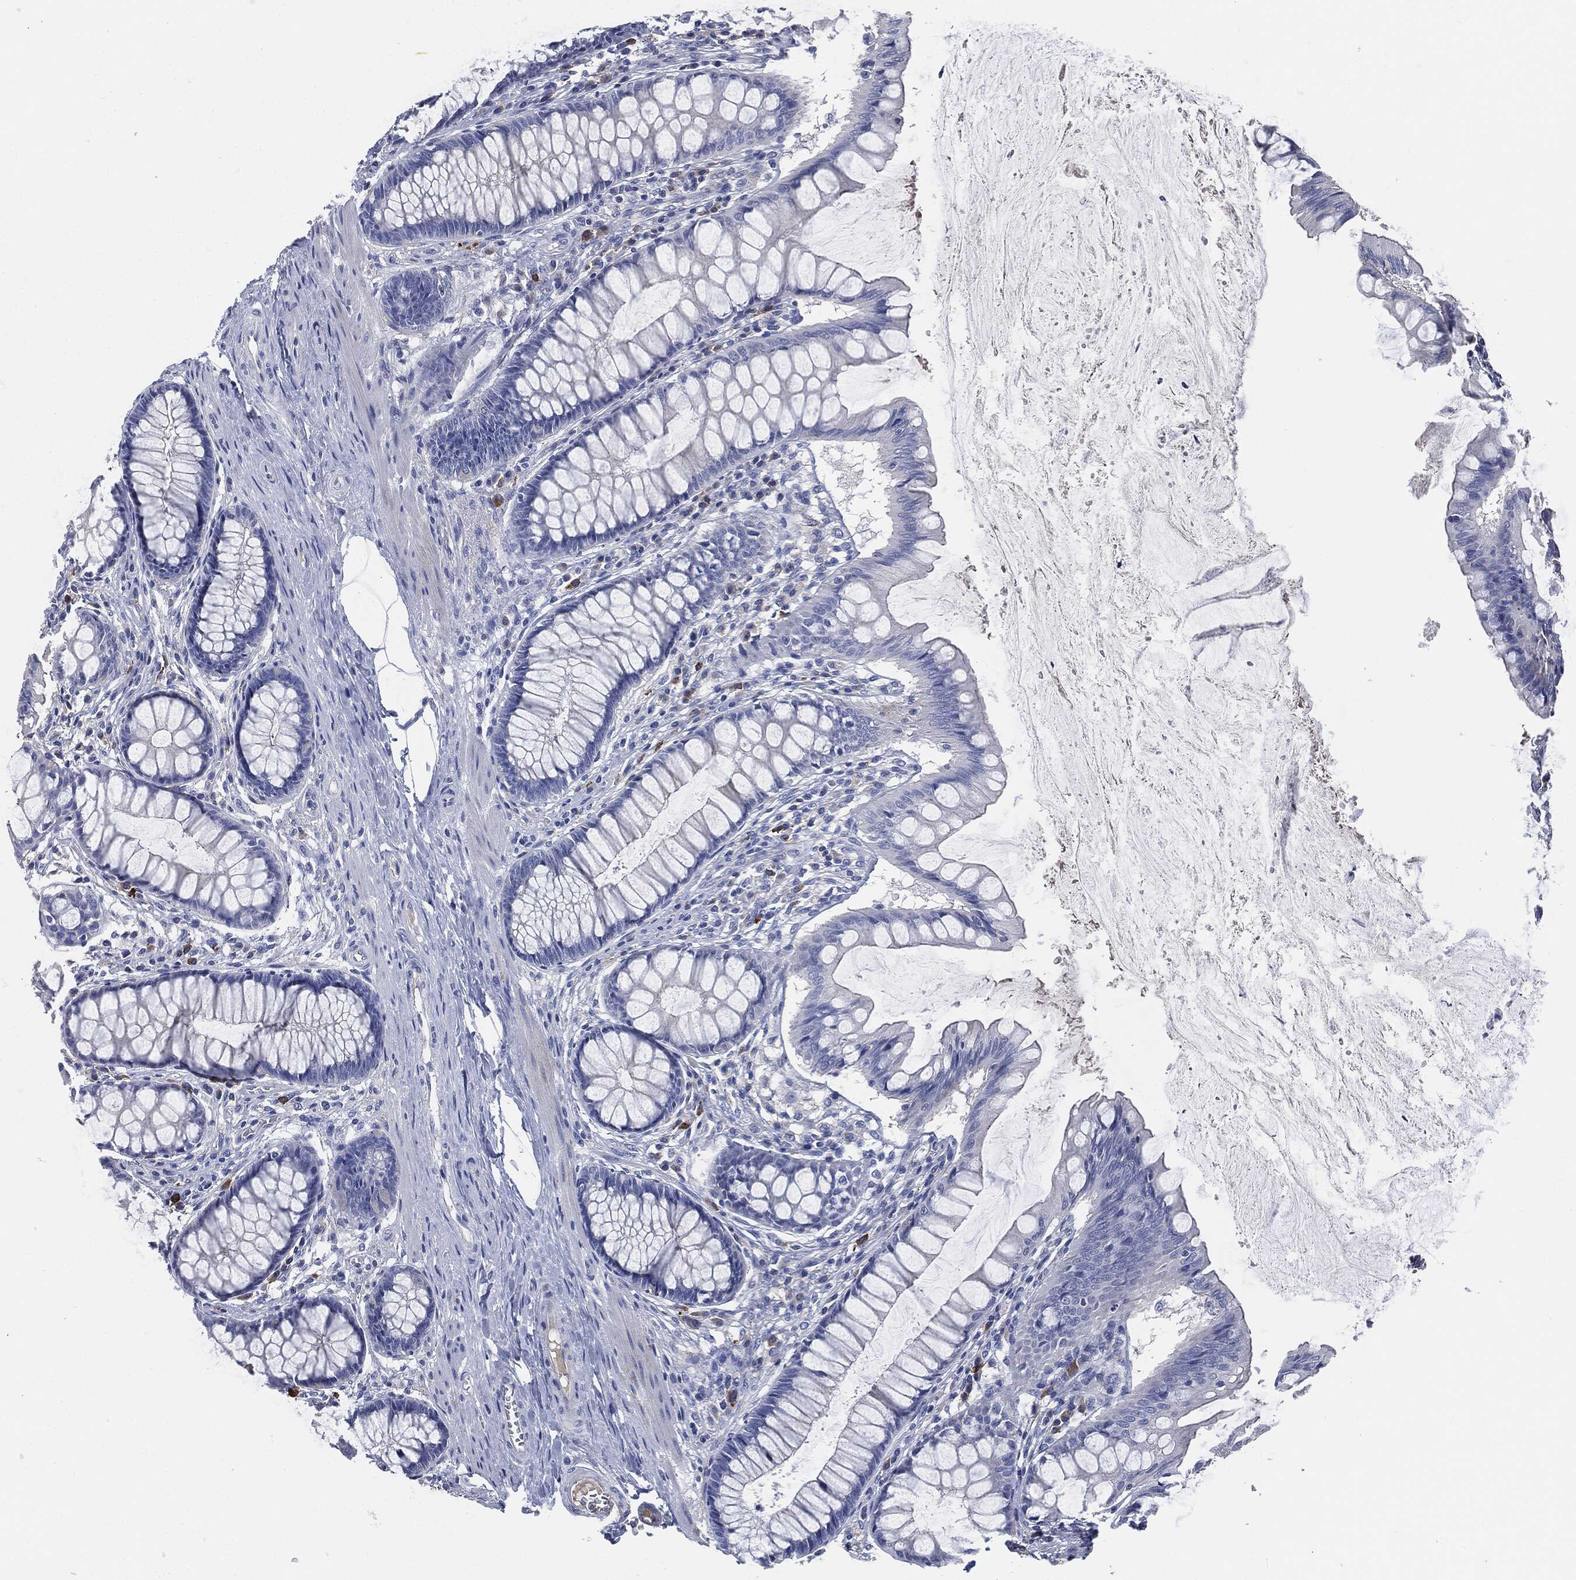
{"staining": {"intensity": "negative", "quantity": "none", "location": "none"}, "tissue": "colon", "cell_type": "Endothelial cells", "image_type": "normal", "snomed": [{"axis": "morphology", "description": "Normal tissue, NOS"}, {"axis": "topography", "description": "Colon"}], "caption": "This photomicrograph is of normal colon stained with immunohistochemistry (IHC) to label a protein in brown with the nuclei are counter-stained blue. There is no positivity in endothelial cells.", "gene": "CD27", "patient": {"sex": "female", "age": 65}}